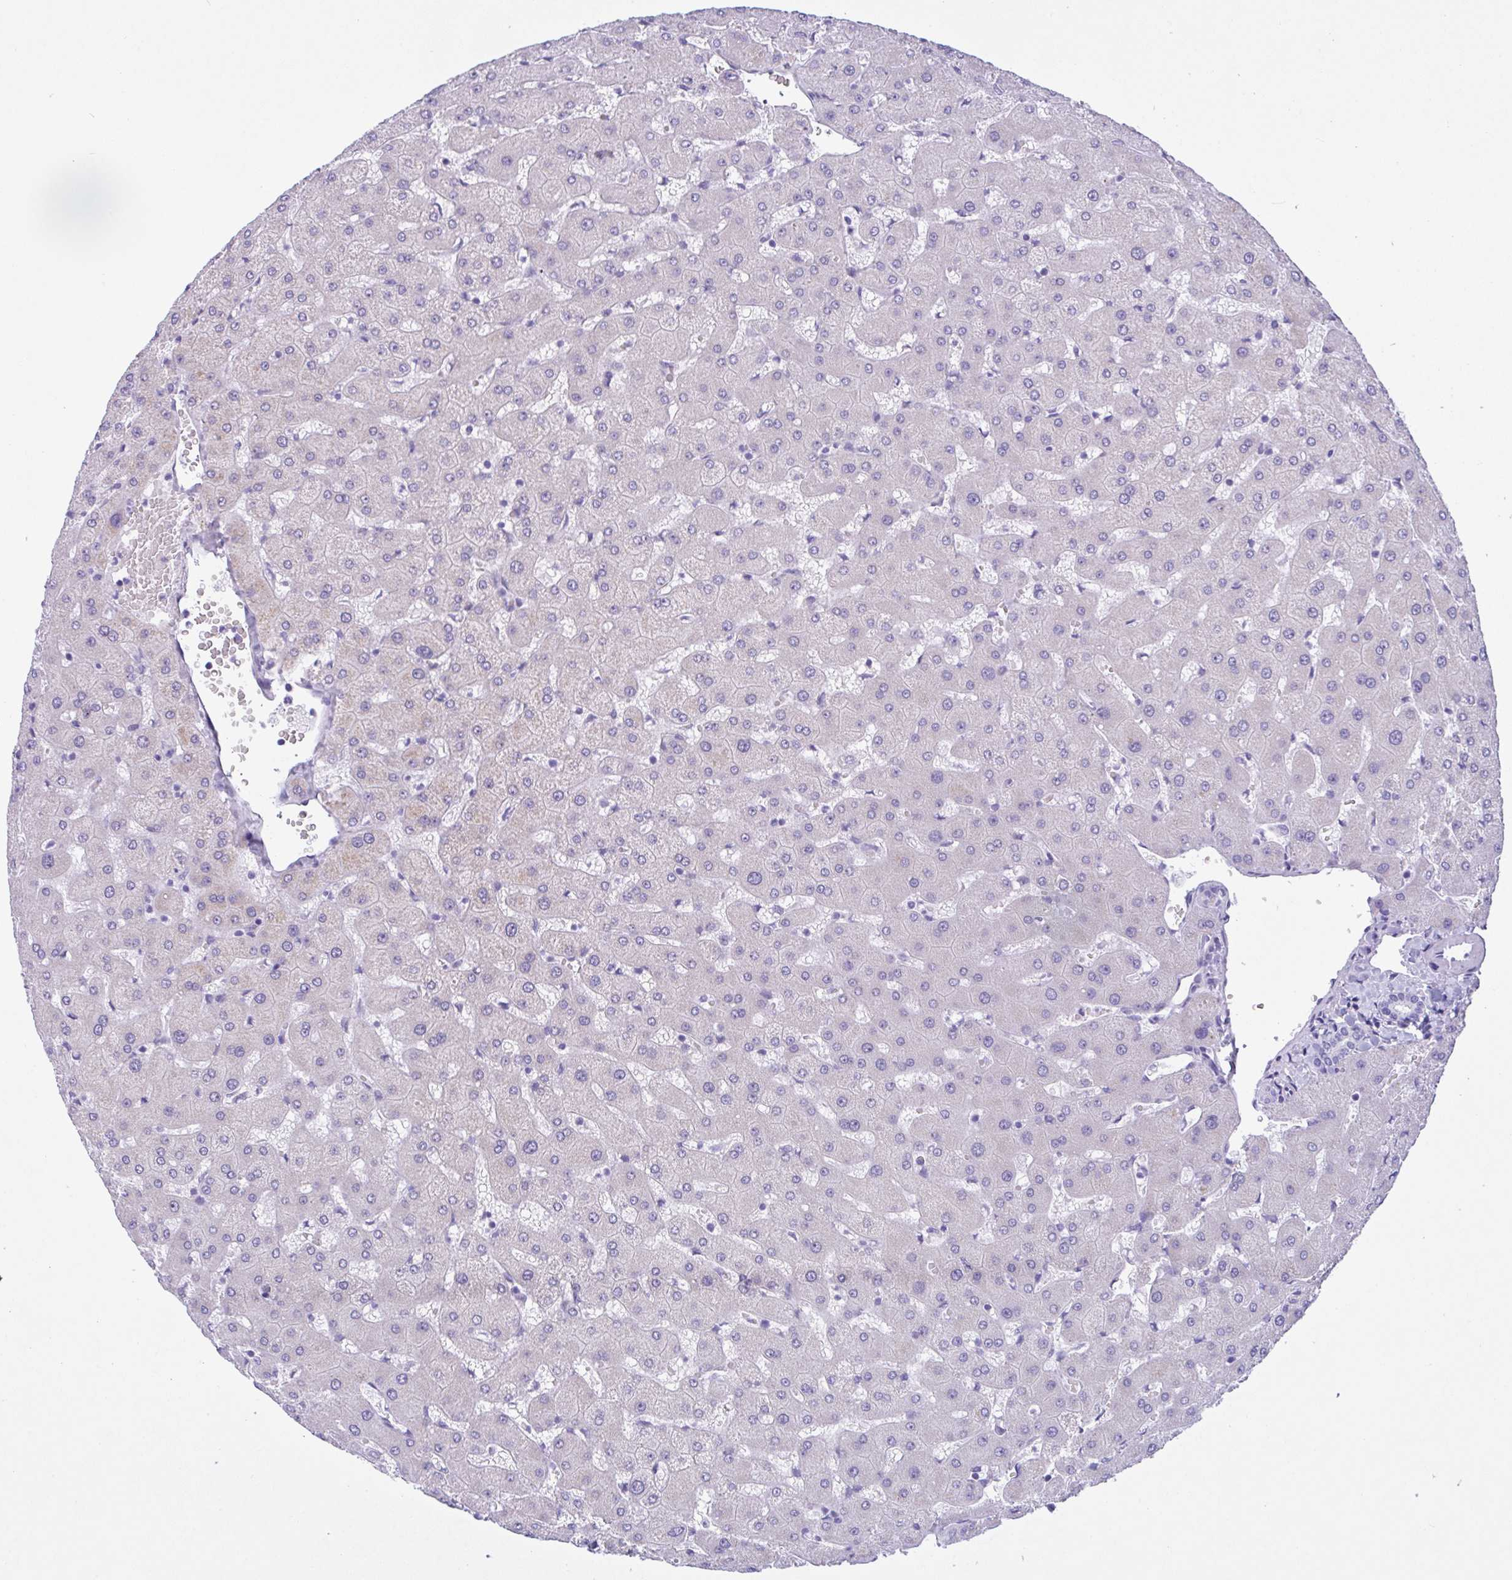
{"staining": {"intensity": "negative", "quantity": "none", "location": "none"}, "tissue": "liver", "cell_type": "Cholangiocytes", "image_type": "normal", "snomed": [{"axis": "morphology", "description": "Normal tissue, NOS"}, {"axis": "topography", "description": "Liver"}], "caption": "Immunohistochemistry (IHC) photomicrograph of unremarkable human liver stained for a protein (brown), which reveals no expression in cholangiocytes. Nuclei are stained in blue.", "gene": "YBX2", "patient": {"sex": "female", "age": 63}}